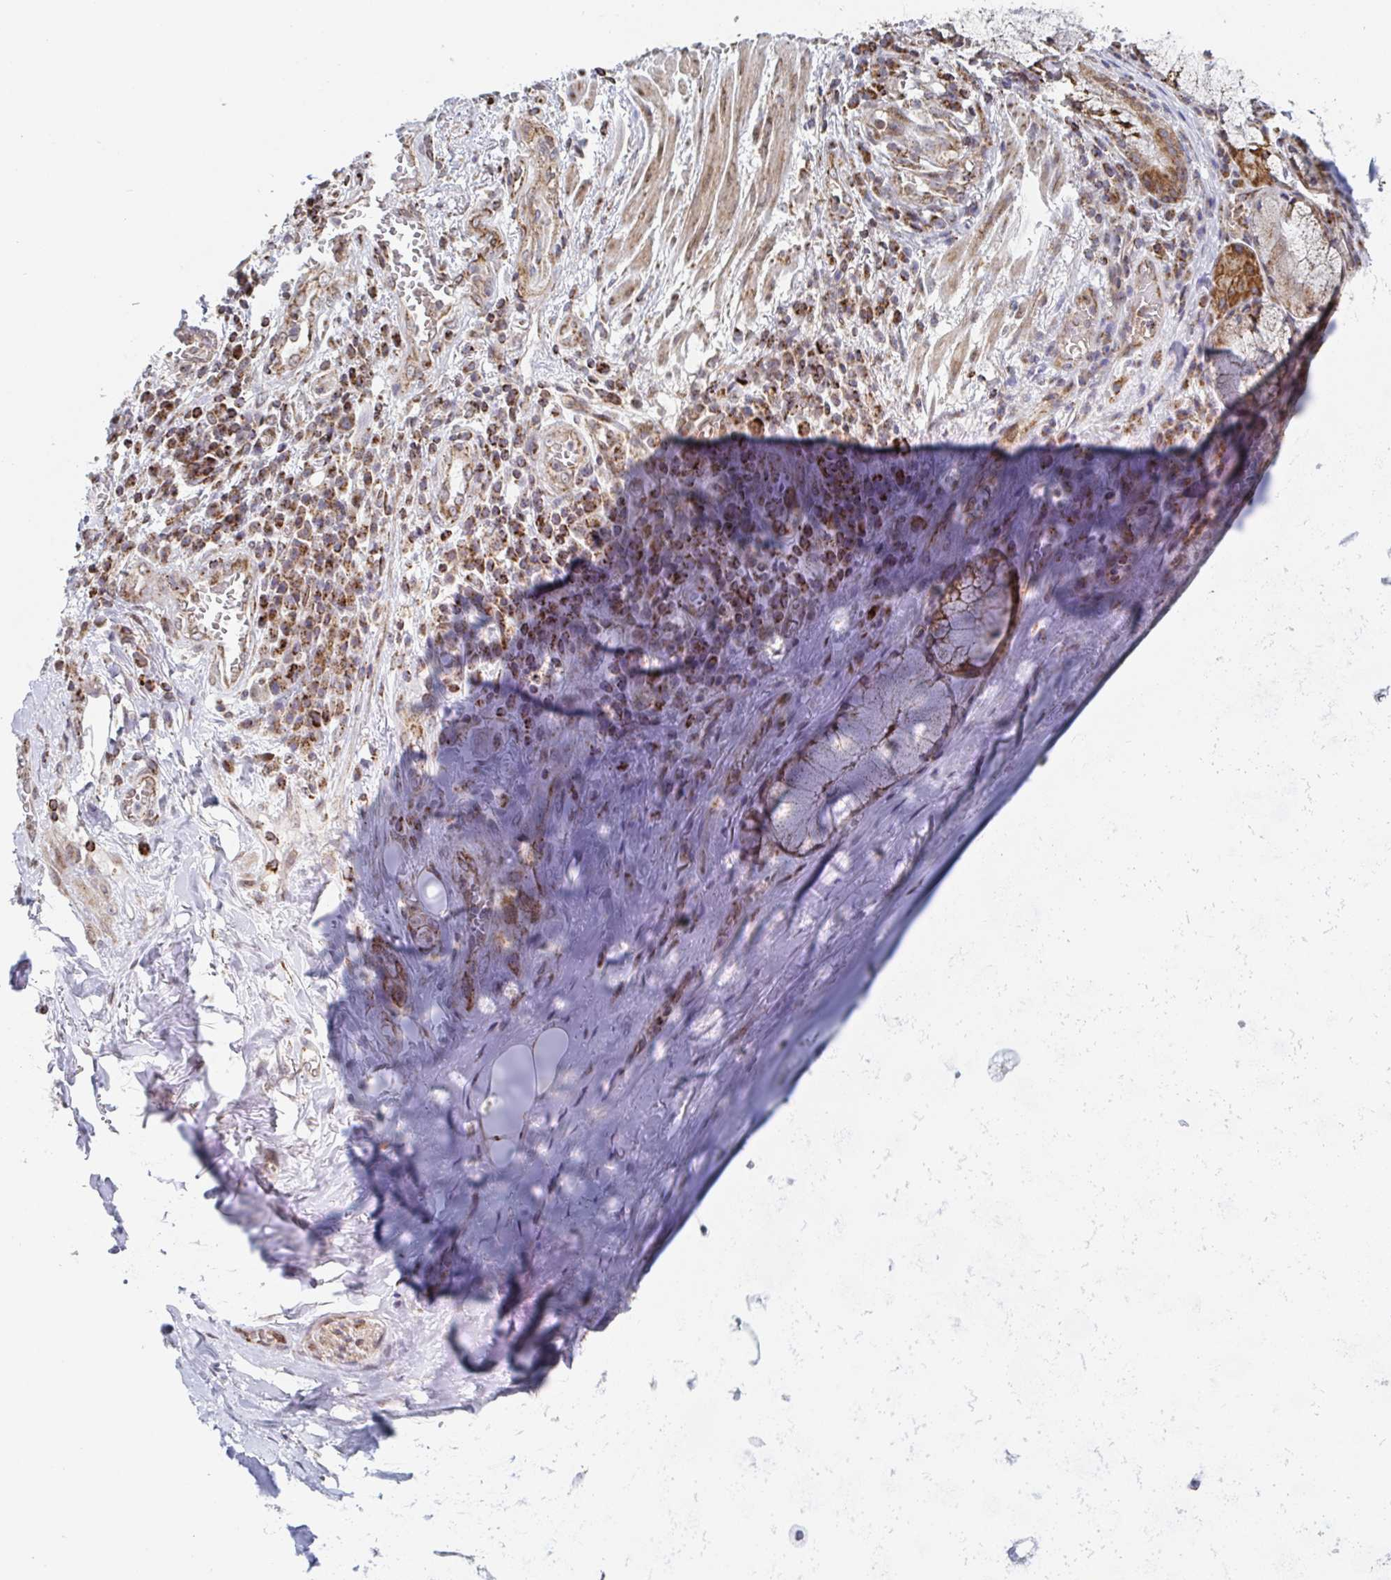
{"staining": {"intensity": "negative", "quantity": "none", "location": "none"}, "tissue": "adipose tissue", "cell_type": "Adipocytes", "image_type": "normal", "snomed": [{"axis": "morphology", "description": "Normal tissue, NOS"}, {"axis": "topography", "description": "Lymph node"}, {"axis": "topography", "description": "Bronchus"}], "caption": "IHC histopathology image of normal human adipose tissue stained for a protein (brown), which exhibits no staining in adipocytes.", "gene": "STARD8", "patient": {"sex": "male", "age": 56}}